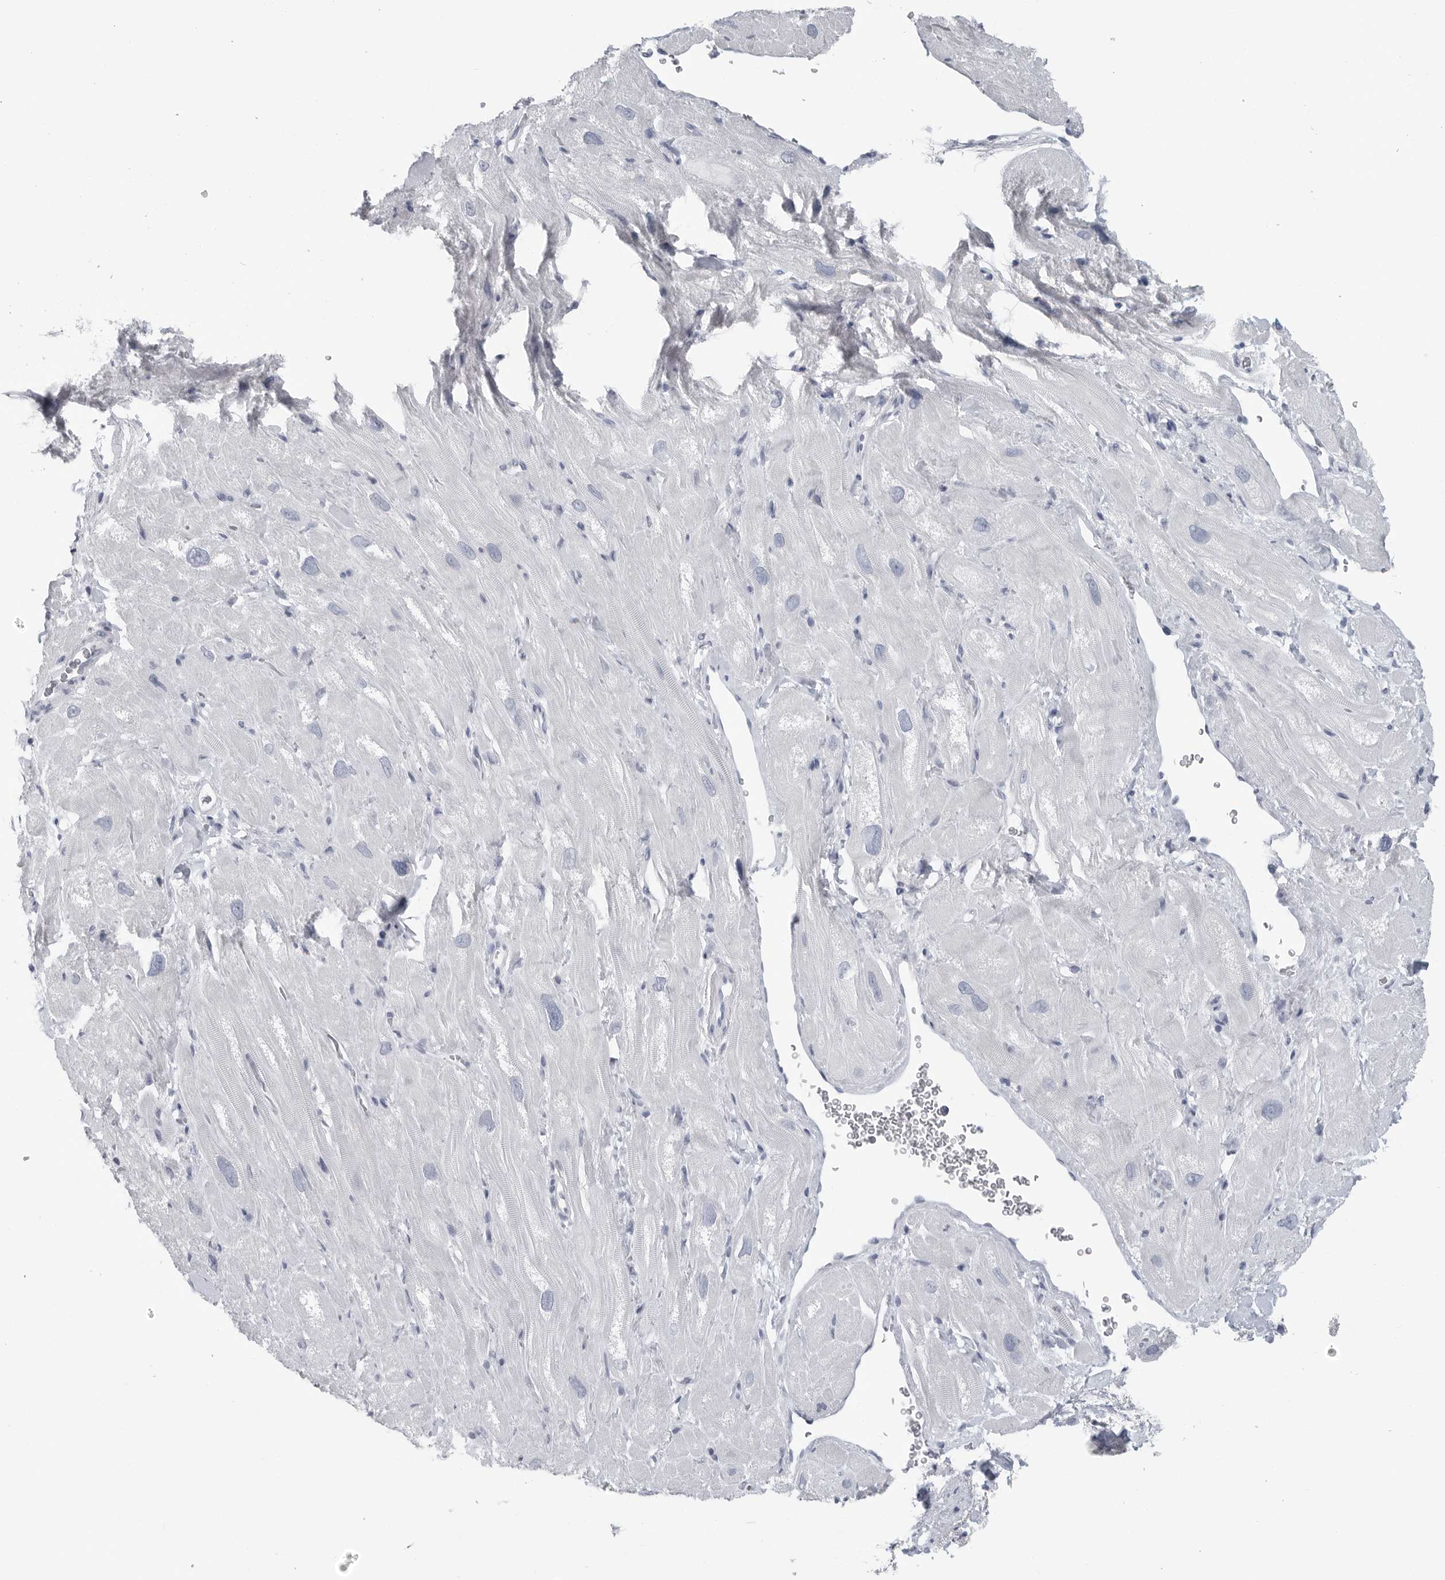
{"staining": {"intensity": "negative", "quantity": "none", "location": "none"}, "tissue": "heart muscle", "cell_type": "Cardiomyocytes", "image_type": "normal", "snomed": [{"axis": "morphology", "description": "Normal tissue, NOS"}, {"axis": "topography", "description": "Heart"}], "caption": "This is a histopathology image of immunohistochemistry (IHC) staining of unremarkable heart muscle, which shows no staining in cardiomyocytes.", "gene": "CSH1", "patient": {"sex": "male", "age": 49}}